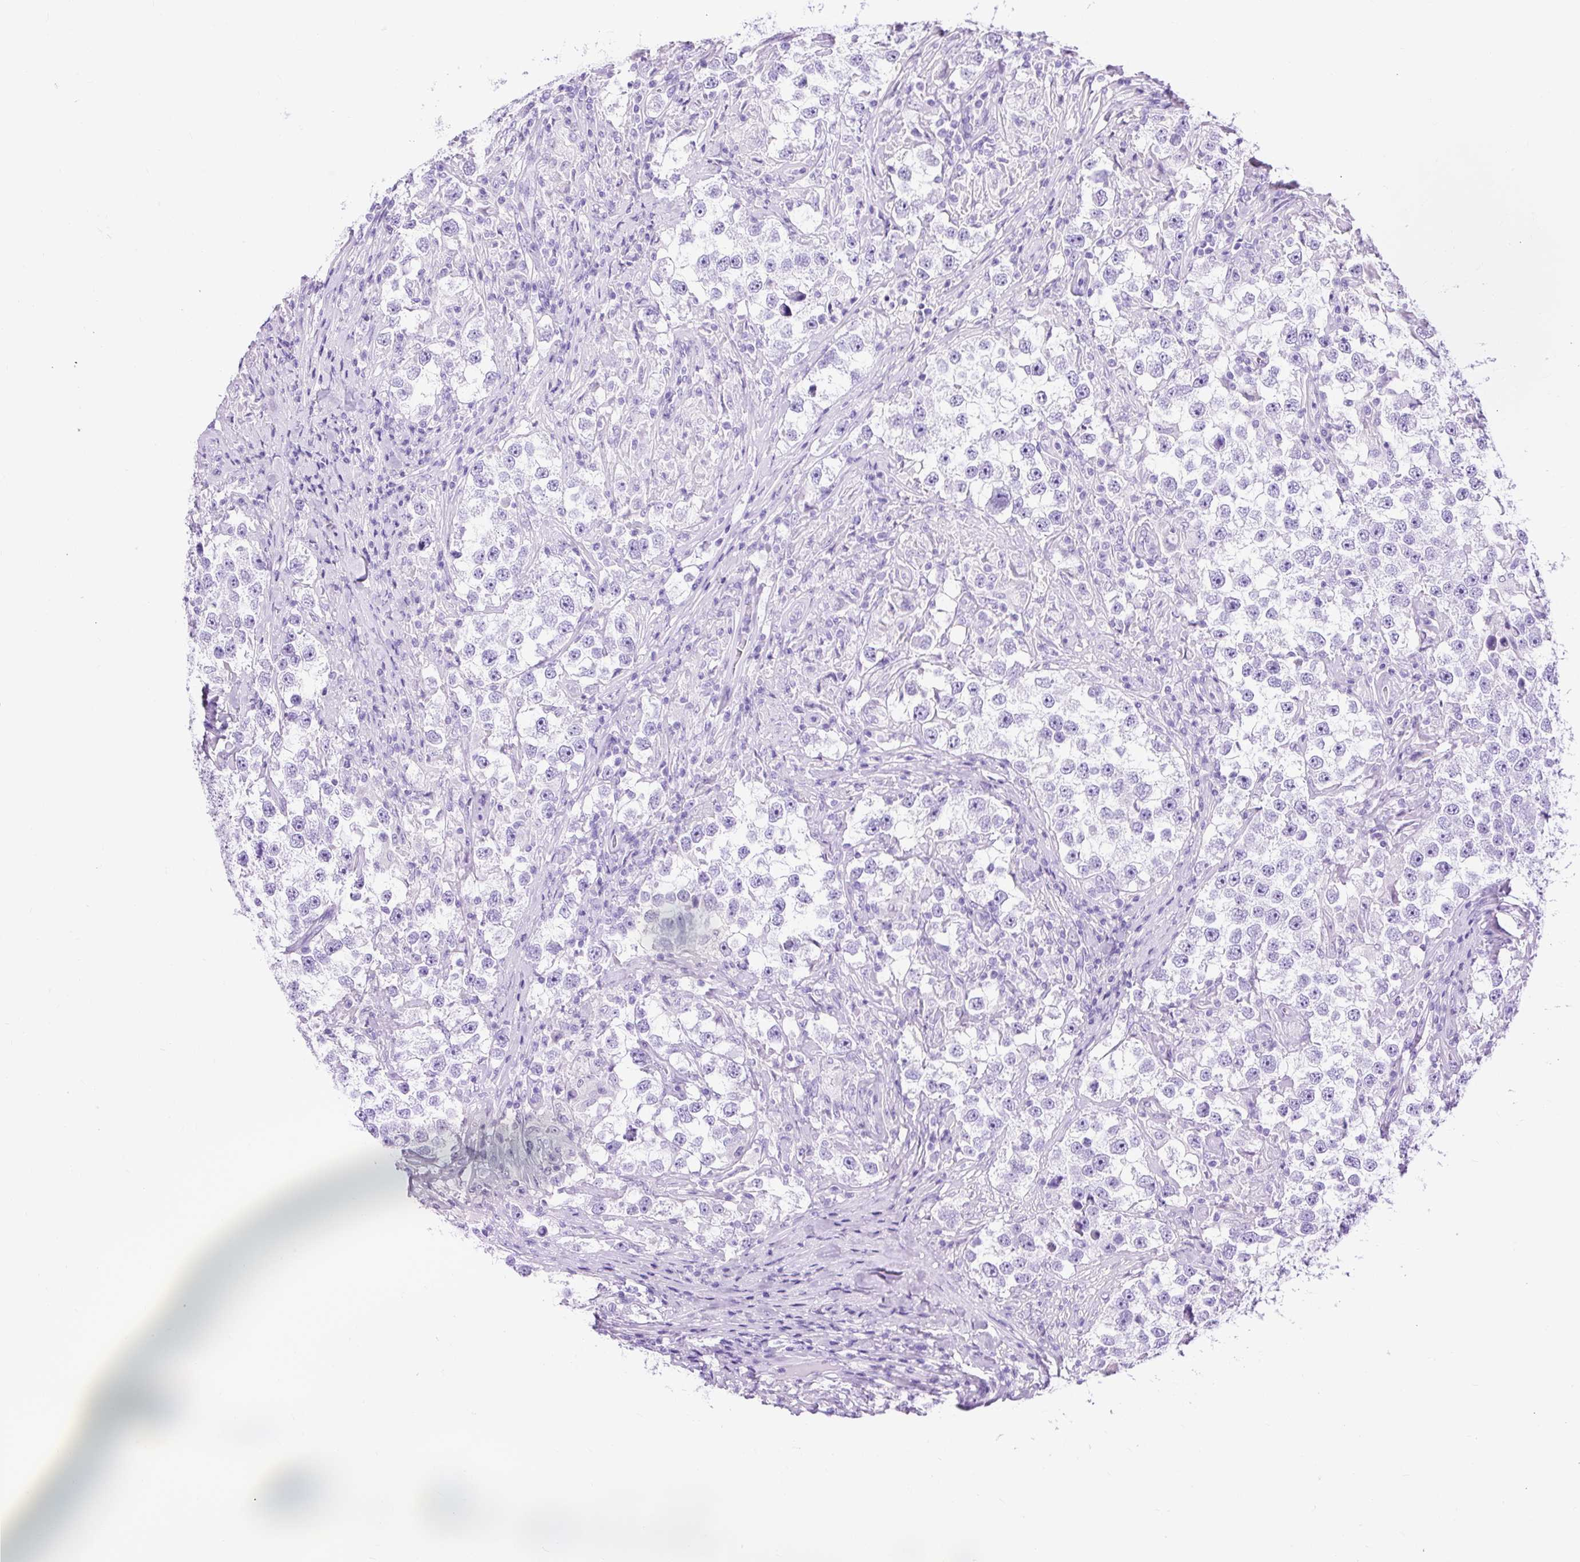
{"staining": {"intensity": "negative", "quantity": "none", "location": "none"}, "tissue": "testis cancer", "cell_type": "Tumor cells", "image_type": "cancer", "snomed": [{"axis": "morphology", "description": "Seminoma, NOS"}, {"axis": "topography", "description": "Testis"}], "caption": "Photomicrograph shows no significant protein positivity in tumor cells of testis cancer (seminoma).", "gene": "PDIA2", "patient": {"sex": "male", "age": 46}}